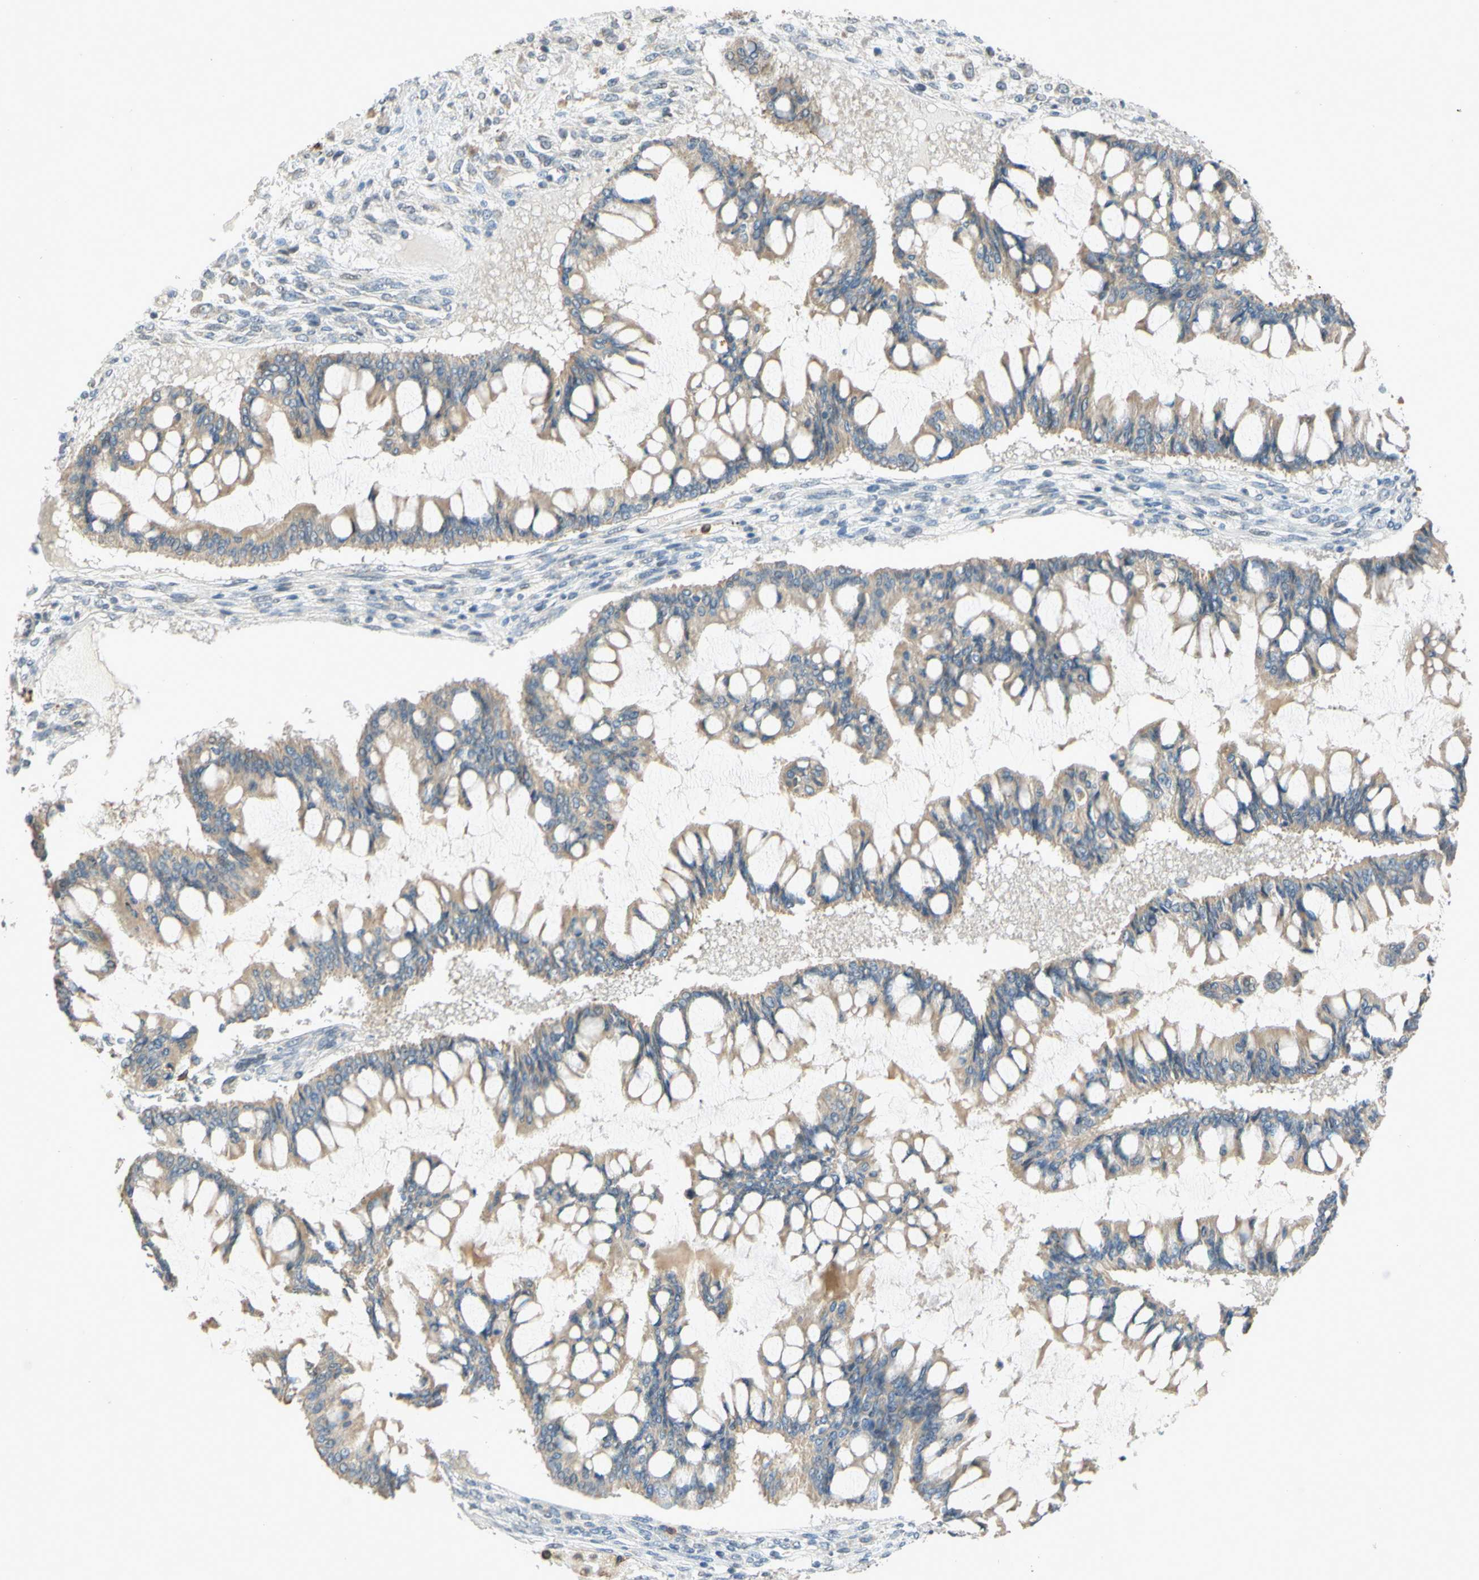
{"staining": {"intensity": "weak", "quantity": ">75%", "location": "cytoplasmic/membranous"}, "tissue": "ovarian cancer", "cell_type": "Tumor cells", "image_type": "cancer", "snomed": [{"axis": "morphology", "description": "Cystadenocarcinoma, mucinous, NOS"}, {"axis": "topography", "description": "Ovary"}], "caption": "An image of human ovarian mucinous cystadenocarcinoma stained for a protein displays weak cytoplasmic/membranous brown staining in tumor cells.", "gene": "GATA1", "patient": {"sex": "female", "age": 73}}